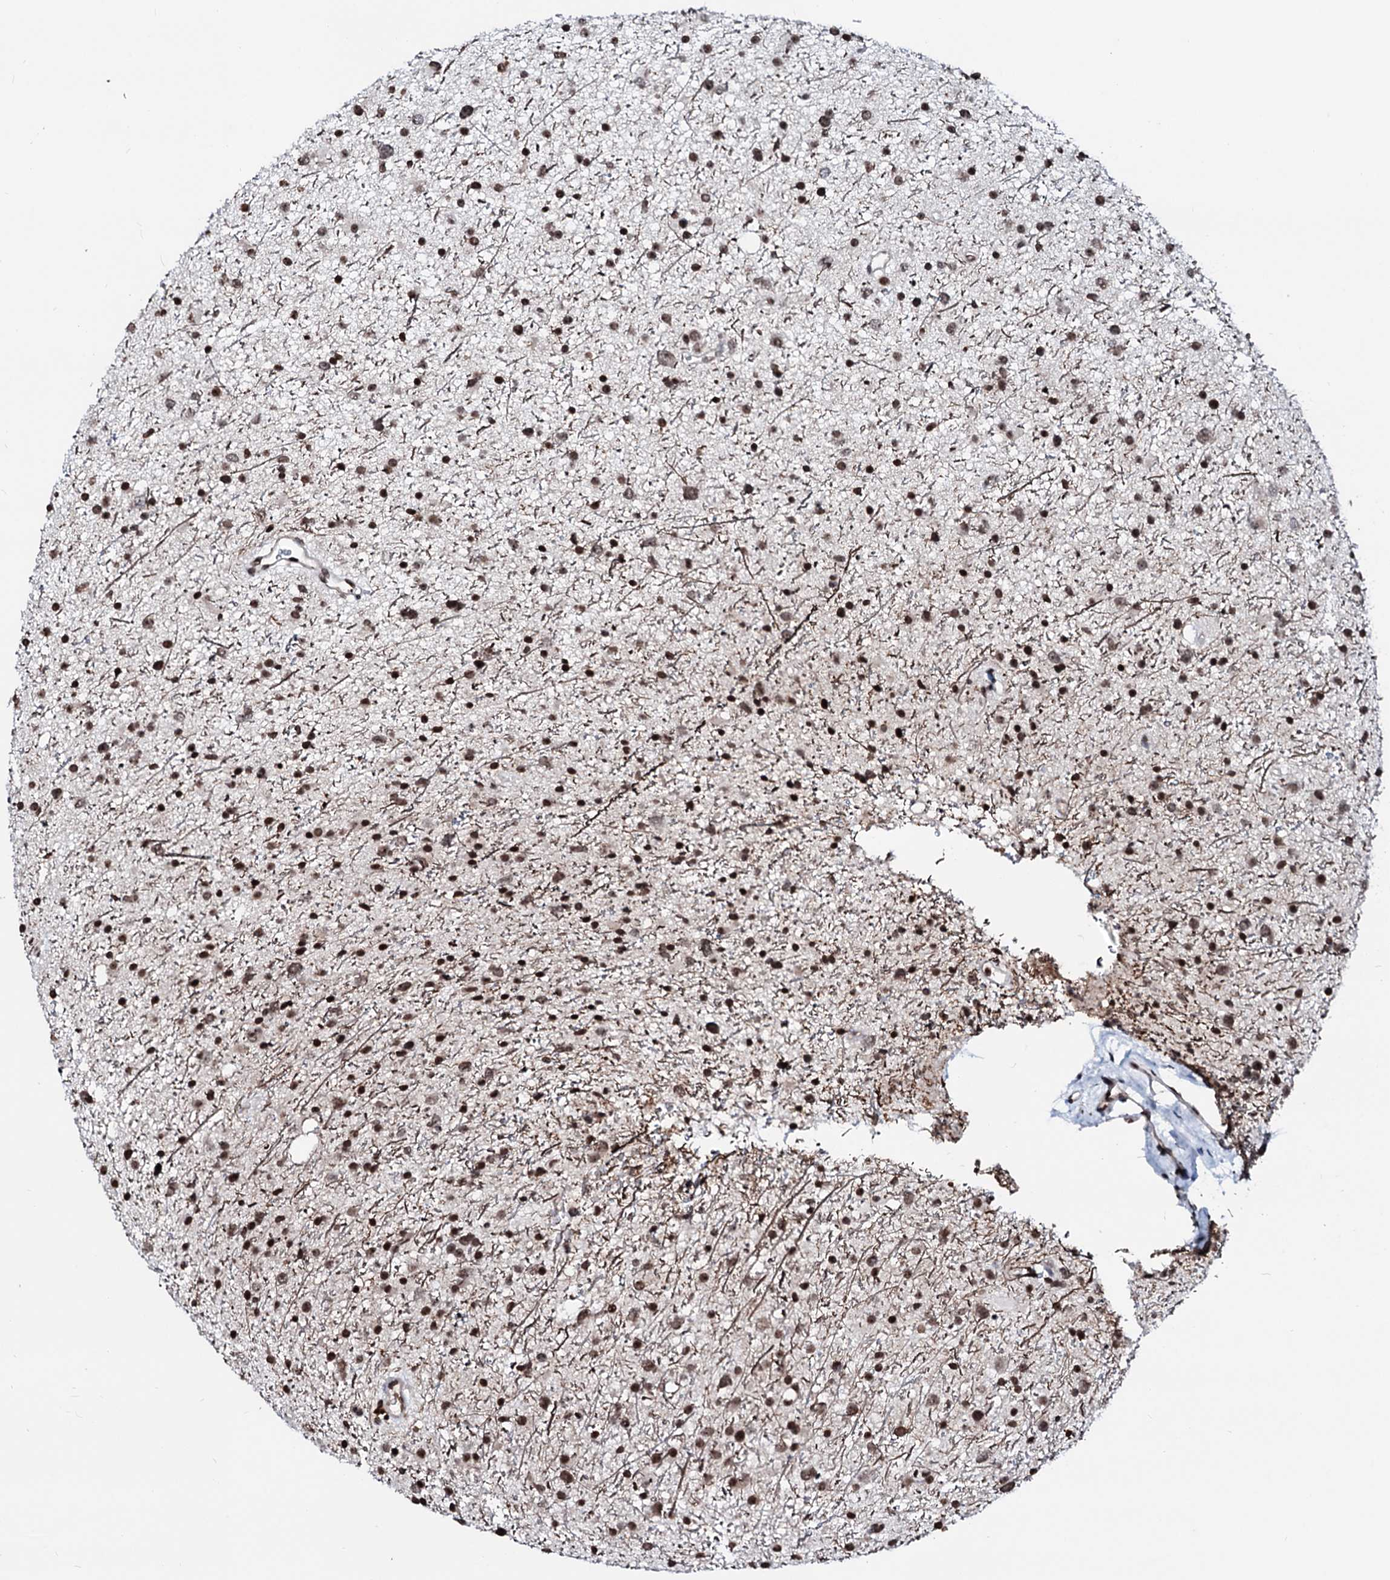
{"staining": {"intensity": "moderate", "quantity": ">75%", "location": "nuclear"}, "tissue": "glioma", "cell_type": "Tumor cells", "image_type": "cancer", "snomed": [{"axis": "morphology", "description": "Glioma, malignant, Low grade"}, {"axis": "topography", "description": "Cerebral cortex"}], "caption": "Tumor cells show medium levels of moderate nuclear positivity in approximately >75% of cells in malignant glioma (low-grade).", "gene": "LSM11", "patient": {"sex": "female", "age": 39}}